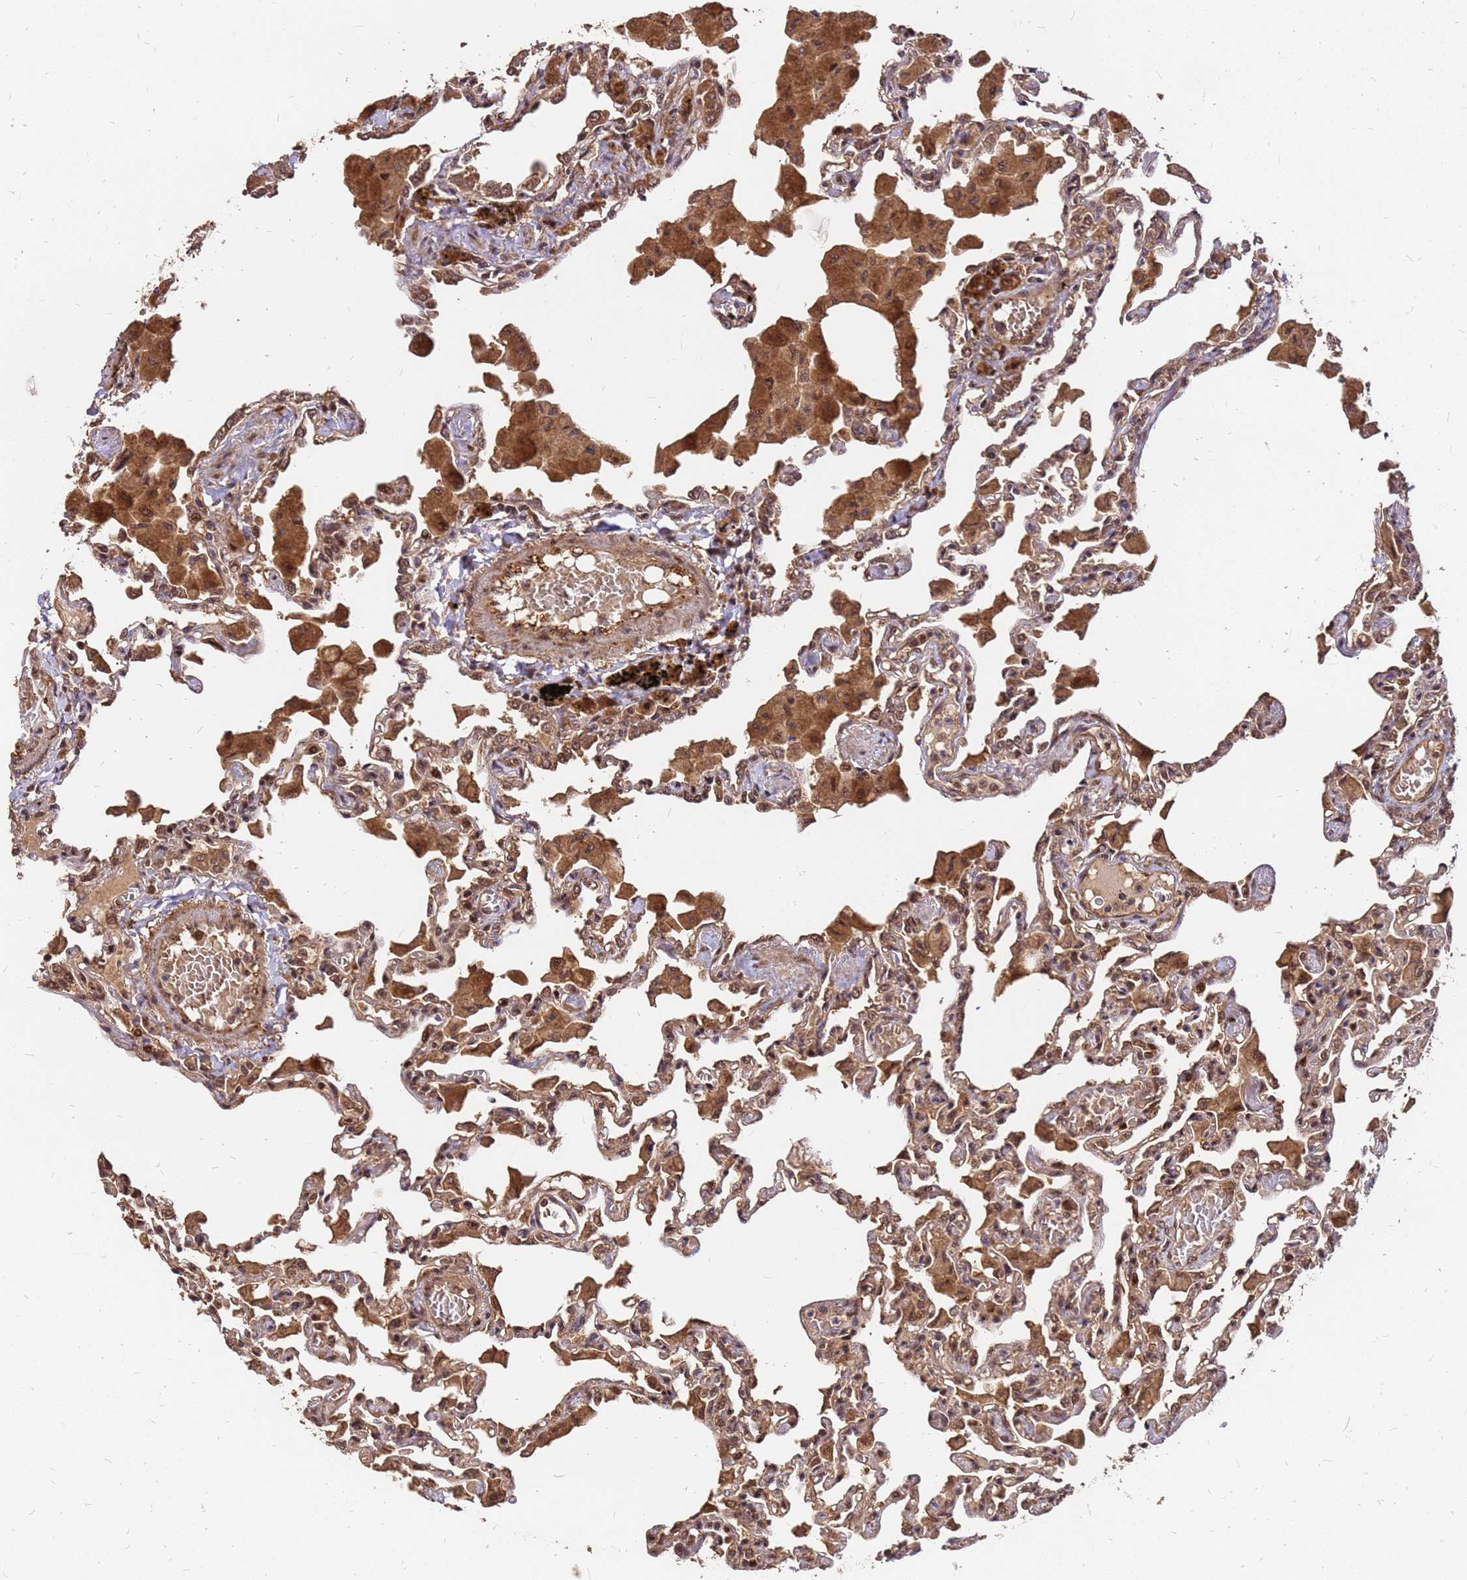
{"staining": {"intensity": "moderate", "quantity": ">75%", "location": "cytoplasmic/membranous,nuclear"}, "tissue": "lung", "cell_type": "Alveolar cells", "image_type": "normal", "snomed": [{"axis": "morphology", "description": "Normal tissue, NOS"}, {"axis": "topography", "description": "Bronchus"}, {"axis": "topography", "description": "Lung"}], "caption": "An image of lung stained for a protein displays moderate cytoplasmic/membranous,nuclear brown staining in alveolar cells. Nuclei are stained in blue.", "gene": "GPATCH8", "patient": {"sex": "female", "age": 49}}